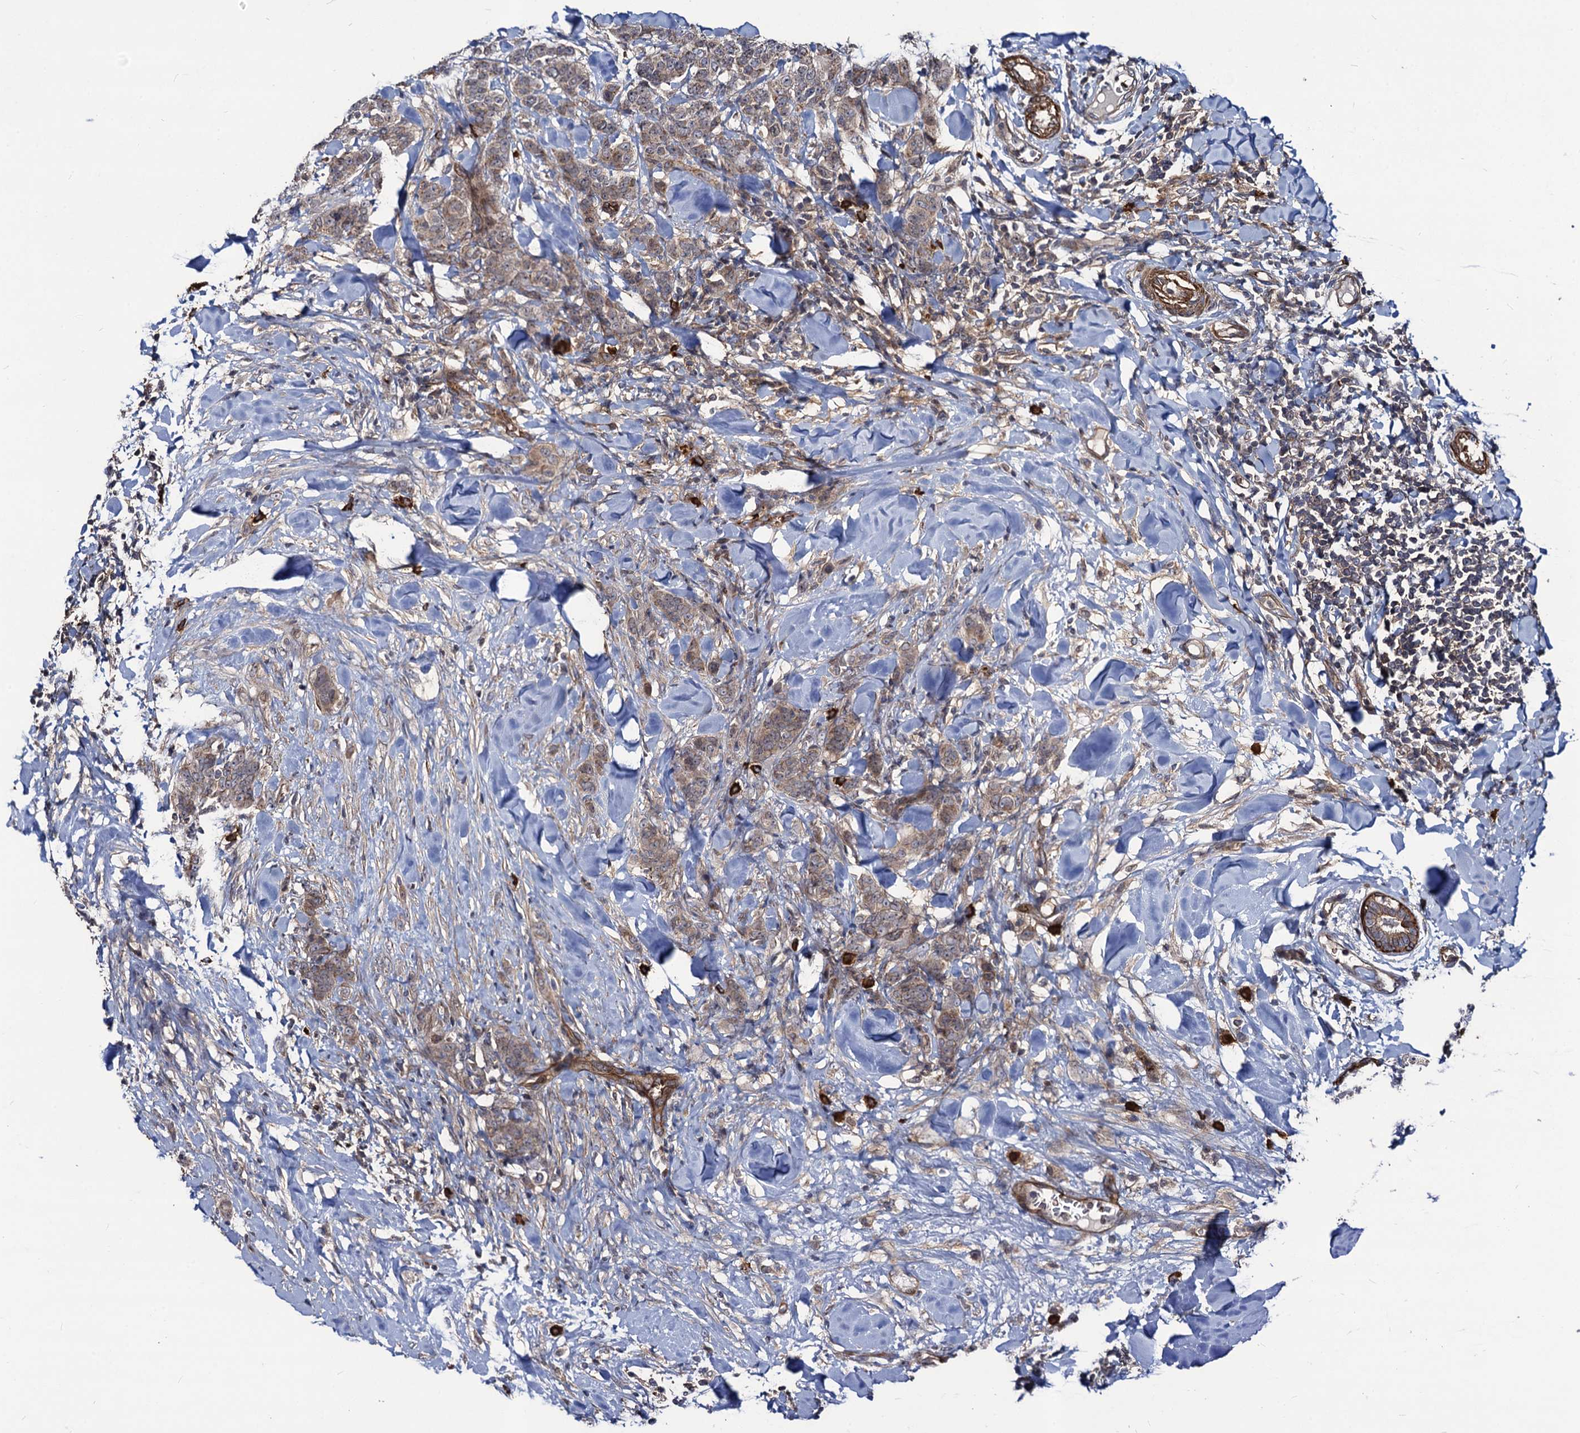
{"staining": {"intensity": "weak", "quantity": ">75%", "location": "cytoplasmic/membranous"}, "tissue": "breast cancer", "cell_type": "Tumor cells", "image_type": "cancer", "snomed": [{"axis": "morphology", "description": "Duct carcinoma"}, {"axis": "topography", "description": "Breast"}], "caption": "A brown stain labels weak cytoplasmic/membranous expression of a protein in human breast cancer (invasive ductal carcinoma) tumor cells. The staining was performed using DAB, with brown indicating positive protein expression. Nuclei are stained blue with hematoxylin.", "gene": "KXD1", "patient": {"sex": "female", "age": 40}}